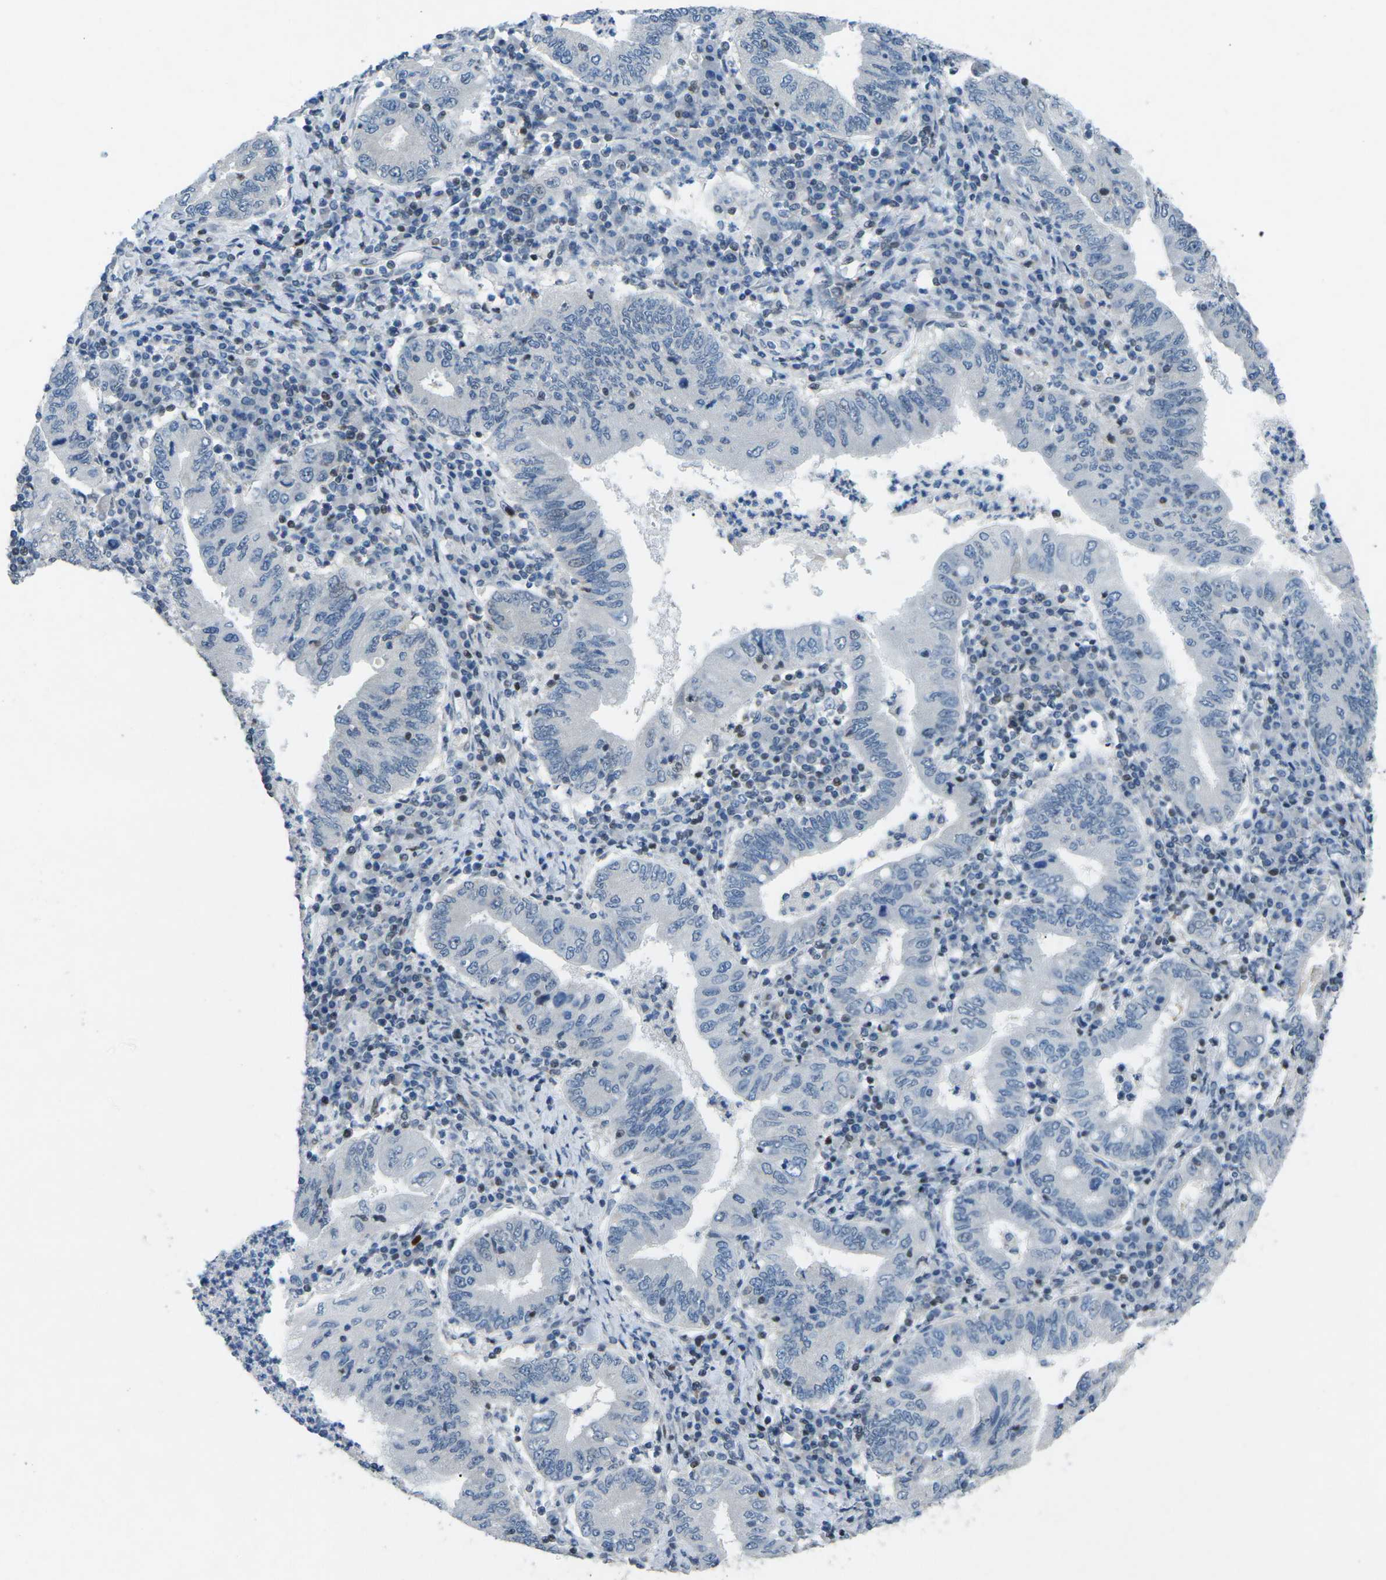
{"staining": {"intensity": "negative", "quantity": "none", "location": "none"}, "tissue": "stomach cancer", "cell_type": "Tumor cells", "image_type": "cancer", "snomed": [{"axis": "morphology", "description": "Normal tissue, NOS"}, {"axis": "morphology", "description": "Adenocarcinoma, NOS"}, {"axis": "topography", "description": "Esophagus"}, {"axis": "topography", "description": "Stomach, upper"}, {"axis": "topography", "description": "Peripheral nerve tissue"}], "caption": "Tumor cells show no significant protein positivity in stomach cancer (adenocarcinoma).", "gene": "MBNL1", "patient": {"sex": "male", "age": 62}}